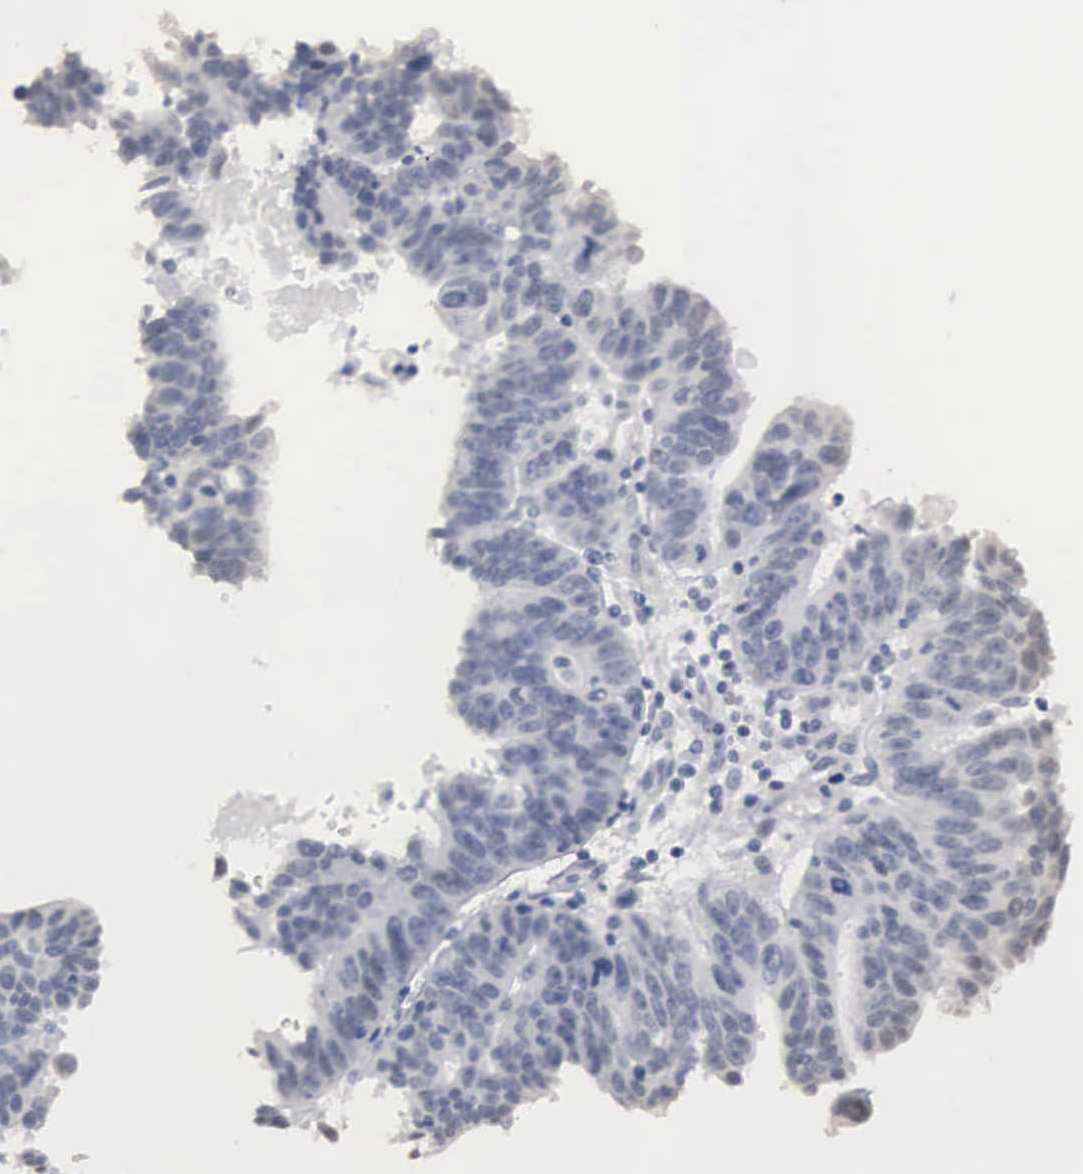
{"staining": {"intensity": "negative", "quantity": "none", "location": "none"}, "tissue": "ovarian cancer", "cell_type": "Tumor cells", "image_type": "cancer", "snomed": [{"axis": "morphology", "description": "Carcinoma, endometroid"}, {"axis": "morphology", "description": "Cystadenocarcinoma, serous, NOS"}, {"axis": "topography", "description": "Ovary"}], "caption": "Immunohistochemistry (IHC) histopathology image of neoplastic tissue: ovarian cancer (serous cystadenocarcinoma) stained with DAB demonstrates no significant protein positivity in tumor cells.", "gene": "UPB1", "patient": {"sex": "female", "age": 45}}